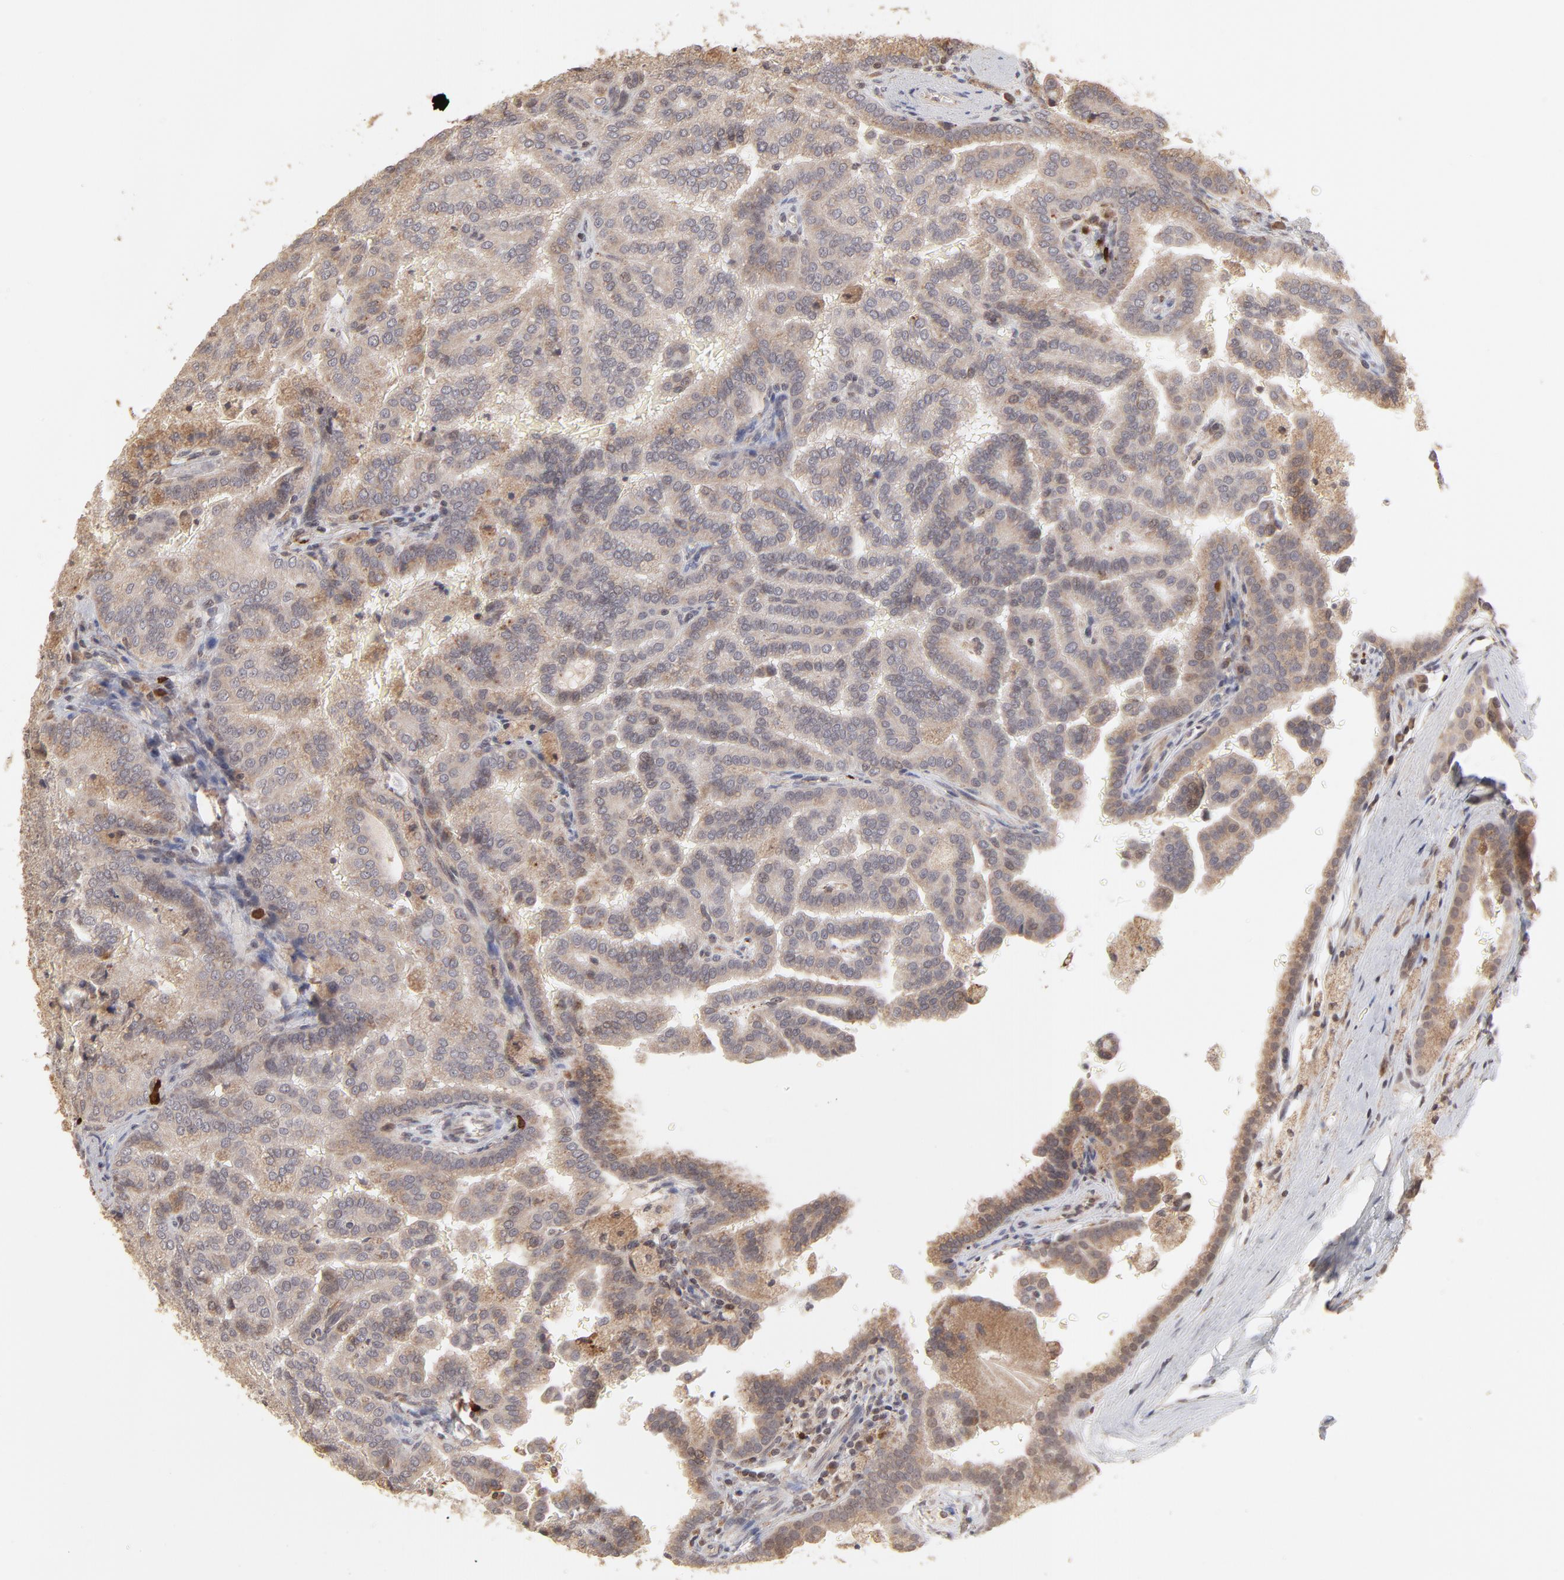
{"staining": {"intensity": "weak", "quantity": "25%-75%", "location": "cytoplasmic/membranous"}, "tissue": "renal cancer", "cell_type": "Tumor cells", "image_type": "cancer", "snomed": [{"axis": "morphology", "description": "Adenocarcinoma, NOS"}, {"axis": "topography", "description": "Kidney"}], "caption": "An immunohistochemistry (IHC) histopathology image of tumor tissue is shown. Protein staining in brown highlights weak cytoplasmic/membranous positivity in renal adenocarcinoma within tumor cells.", "gene": "ARIH1", "patient": {"sex": "male", "age": 61}}